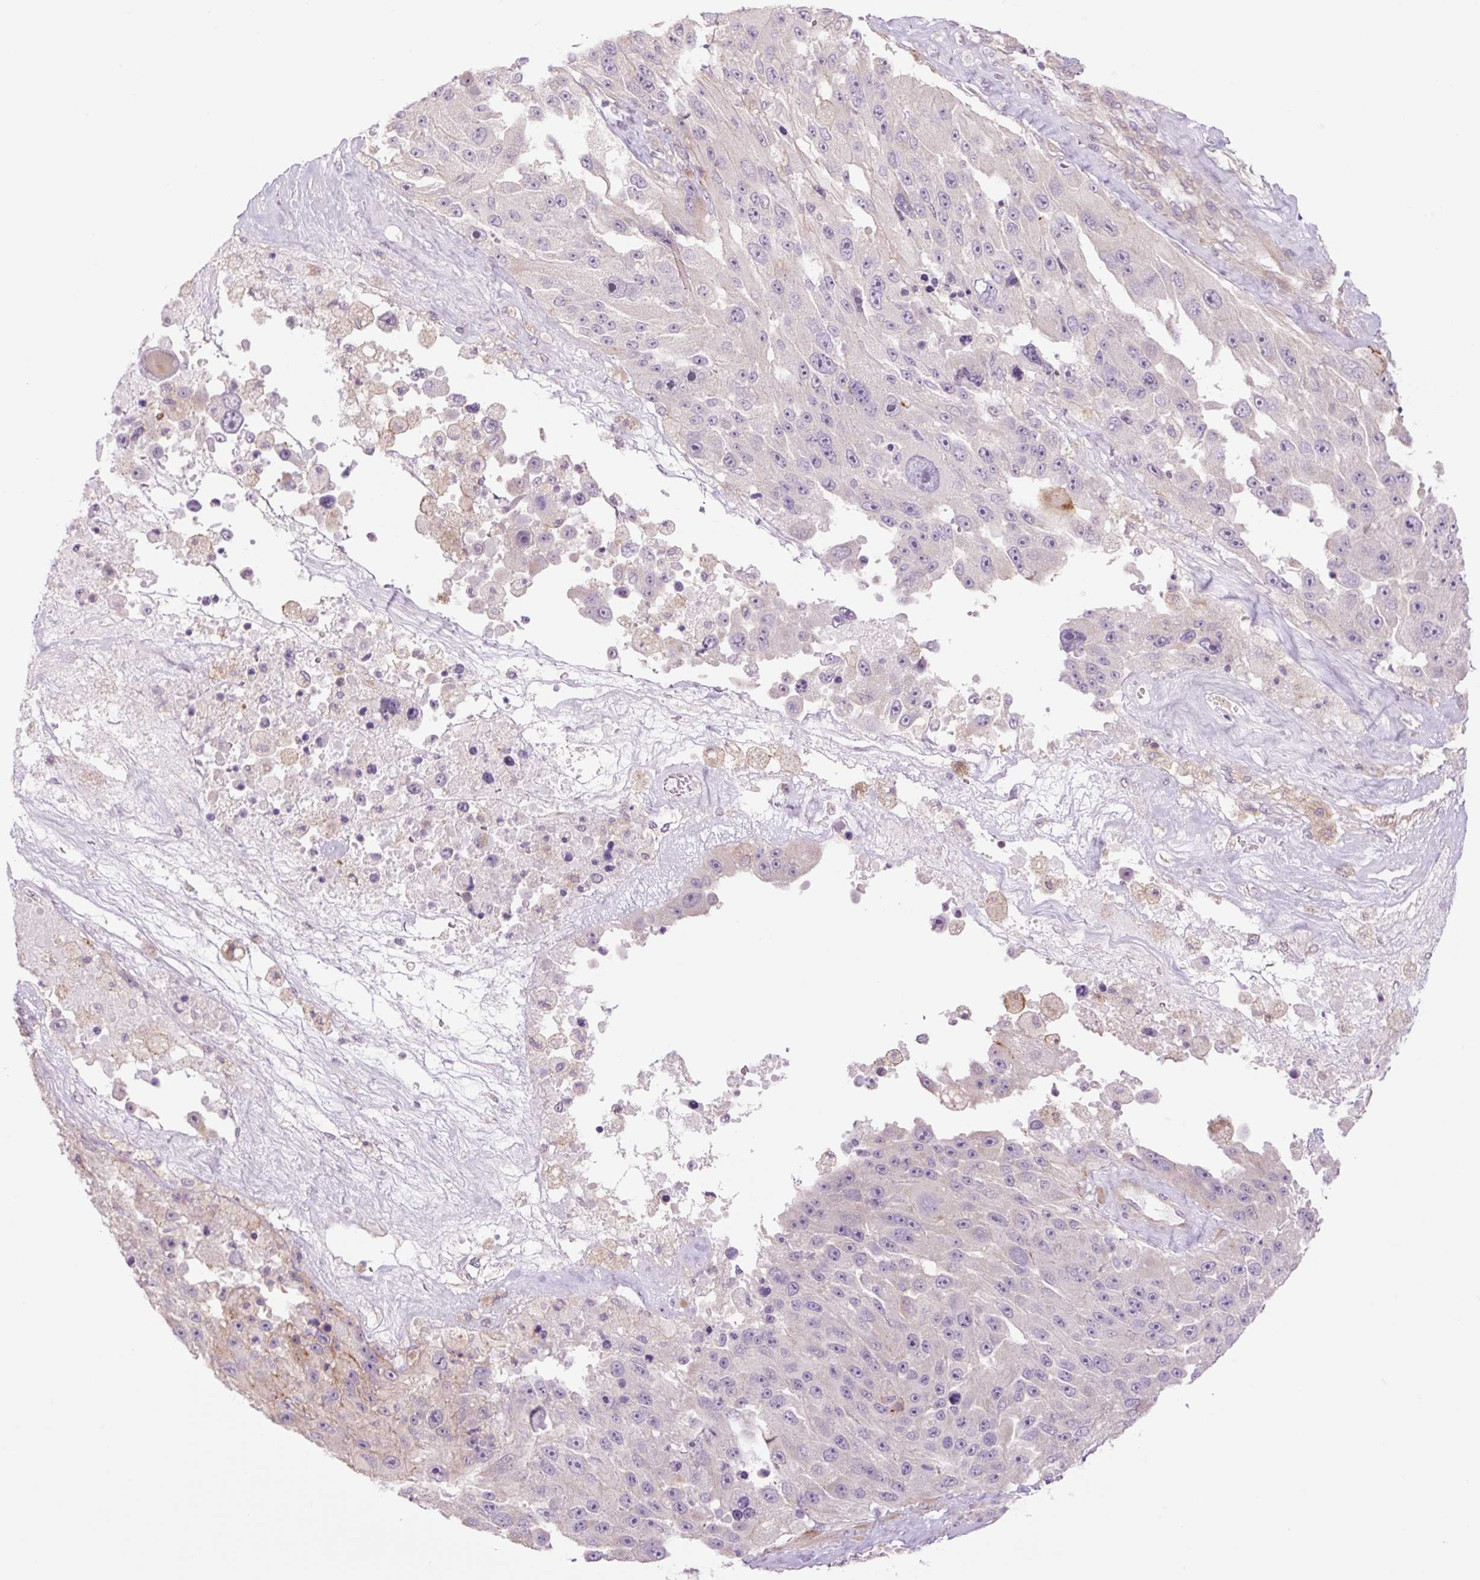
{"staining": {"intensity": "negative", "quantity": "none", "location": "none"}, "tissue": "melanoma", "cell_type": "Tumor cells", "image_type": "cancer", "snomed": [{"axis": "morphology", "description": "Malignant melanoma, Metastatic site"}, {"axis": "topography", "description": "Lymph node"}], "caption": "Immunohistochemistry (IHC) of human malignant melanoma (metastatic site) reveals no staining in tumor cells.", "gene": "GRID2", "patient": {"sex": "male", "age": 62}}